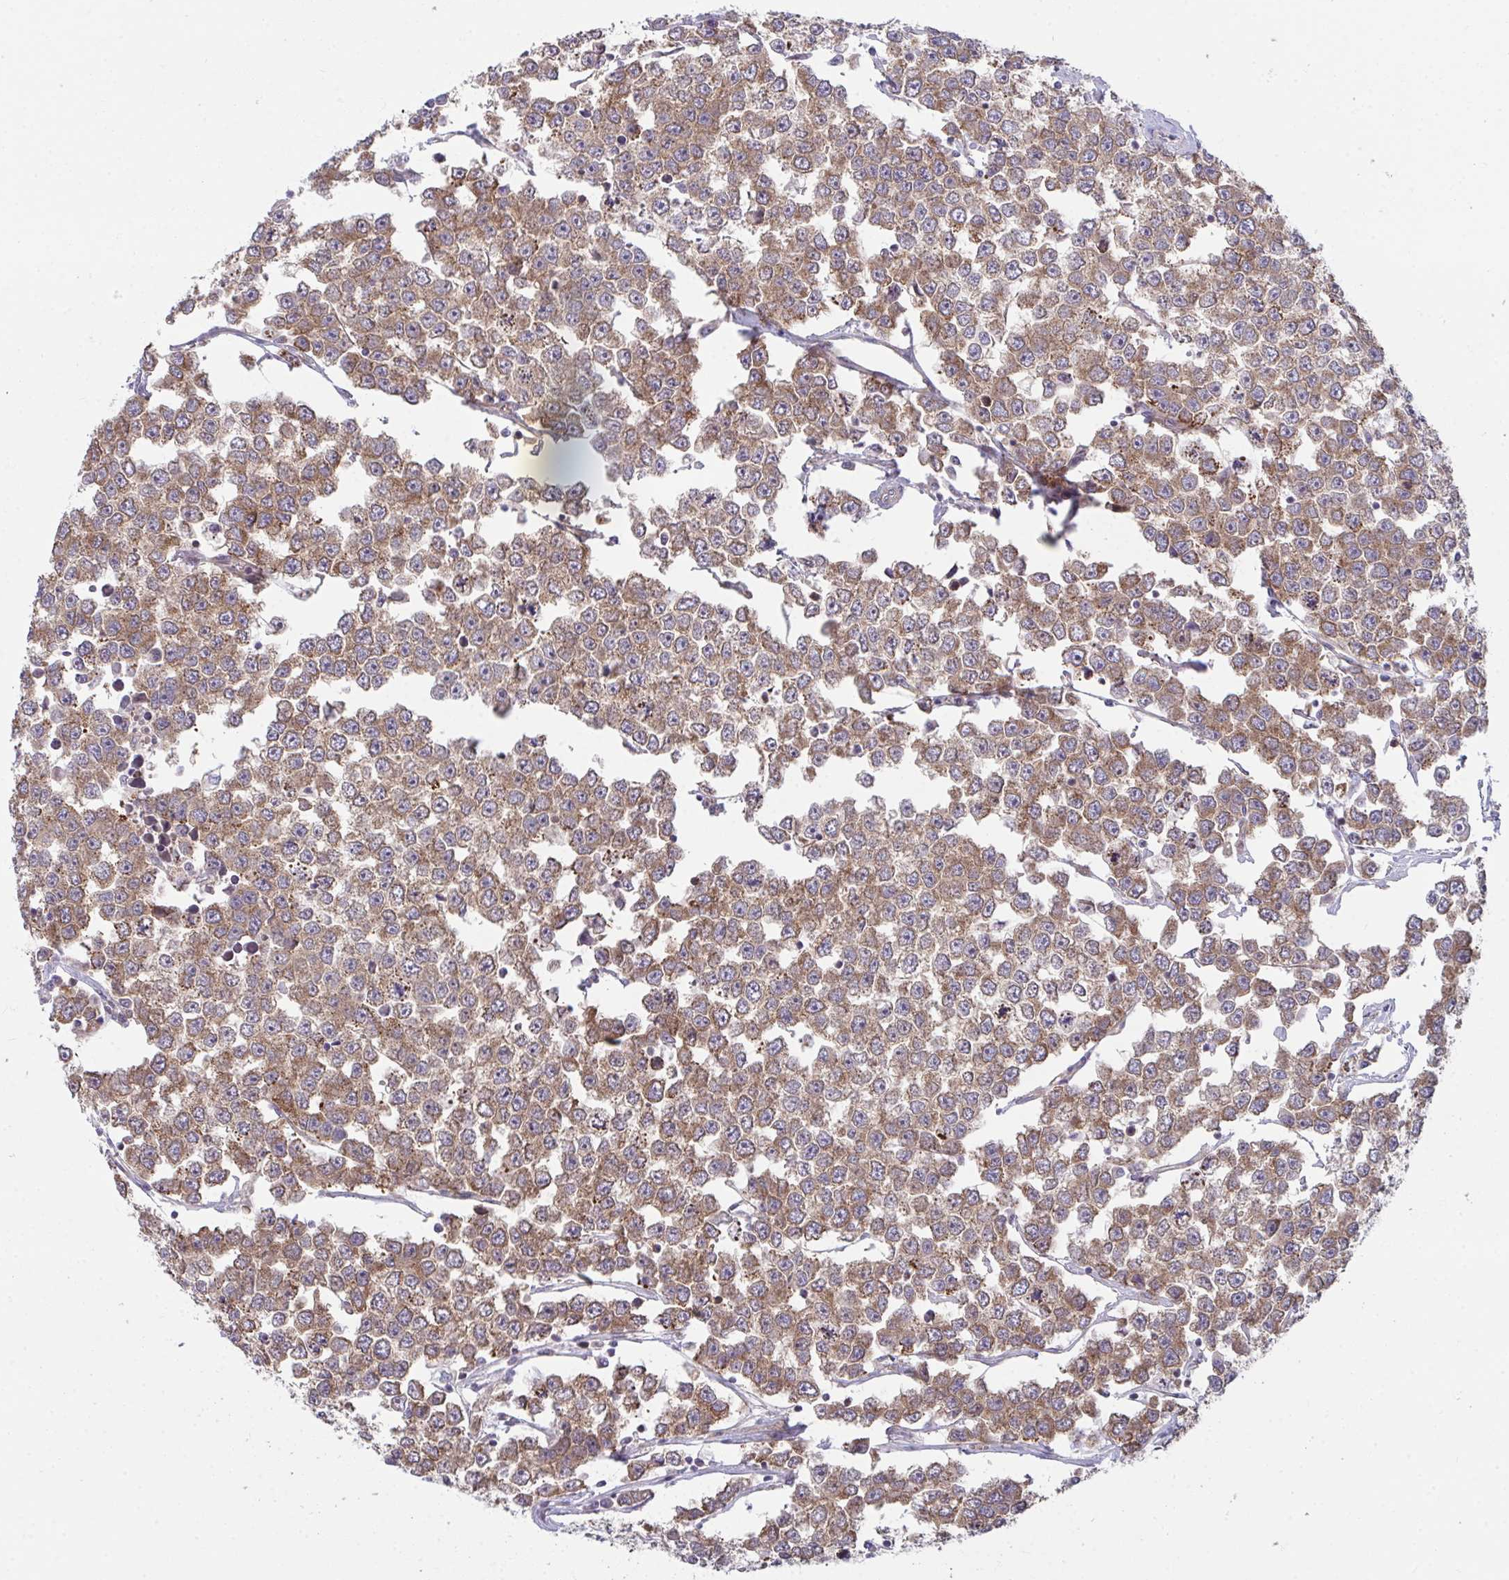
{"staining": {"intensity": "moderate", "quantity": ">75%", "location": "cytoplasmic/membranous"}, "tissue": "testis cancer", "cell_type": "Tumor cells", "image_type": "cancer", "snomed": [{"axis": "morphology", "description": "Seminoma, NOS"}, {"axis": "morphology", "description": "Carcinoma, Embryonal, NOS"}, {"axis": "topography", "description": "Testis"}], "caption": "About >75% of tumor cells in testis cancer exhibit moderate cytoplasmic/membranous protein positivity as visualized by brown immunohistochemical staining.", "gene": "CASP9", "patient": {"sex": "male", "age": 52}}